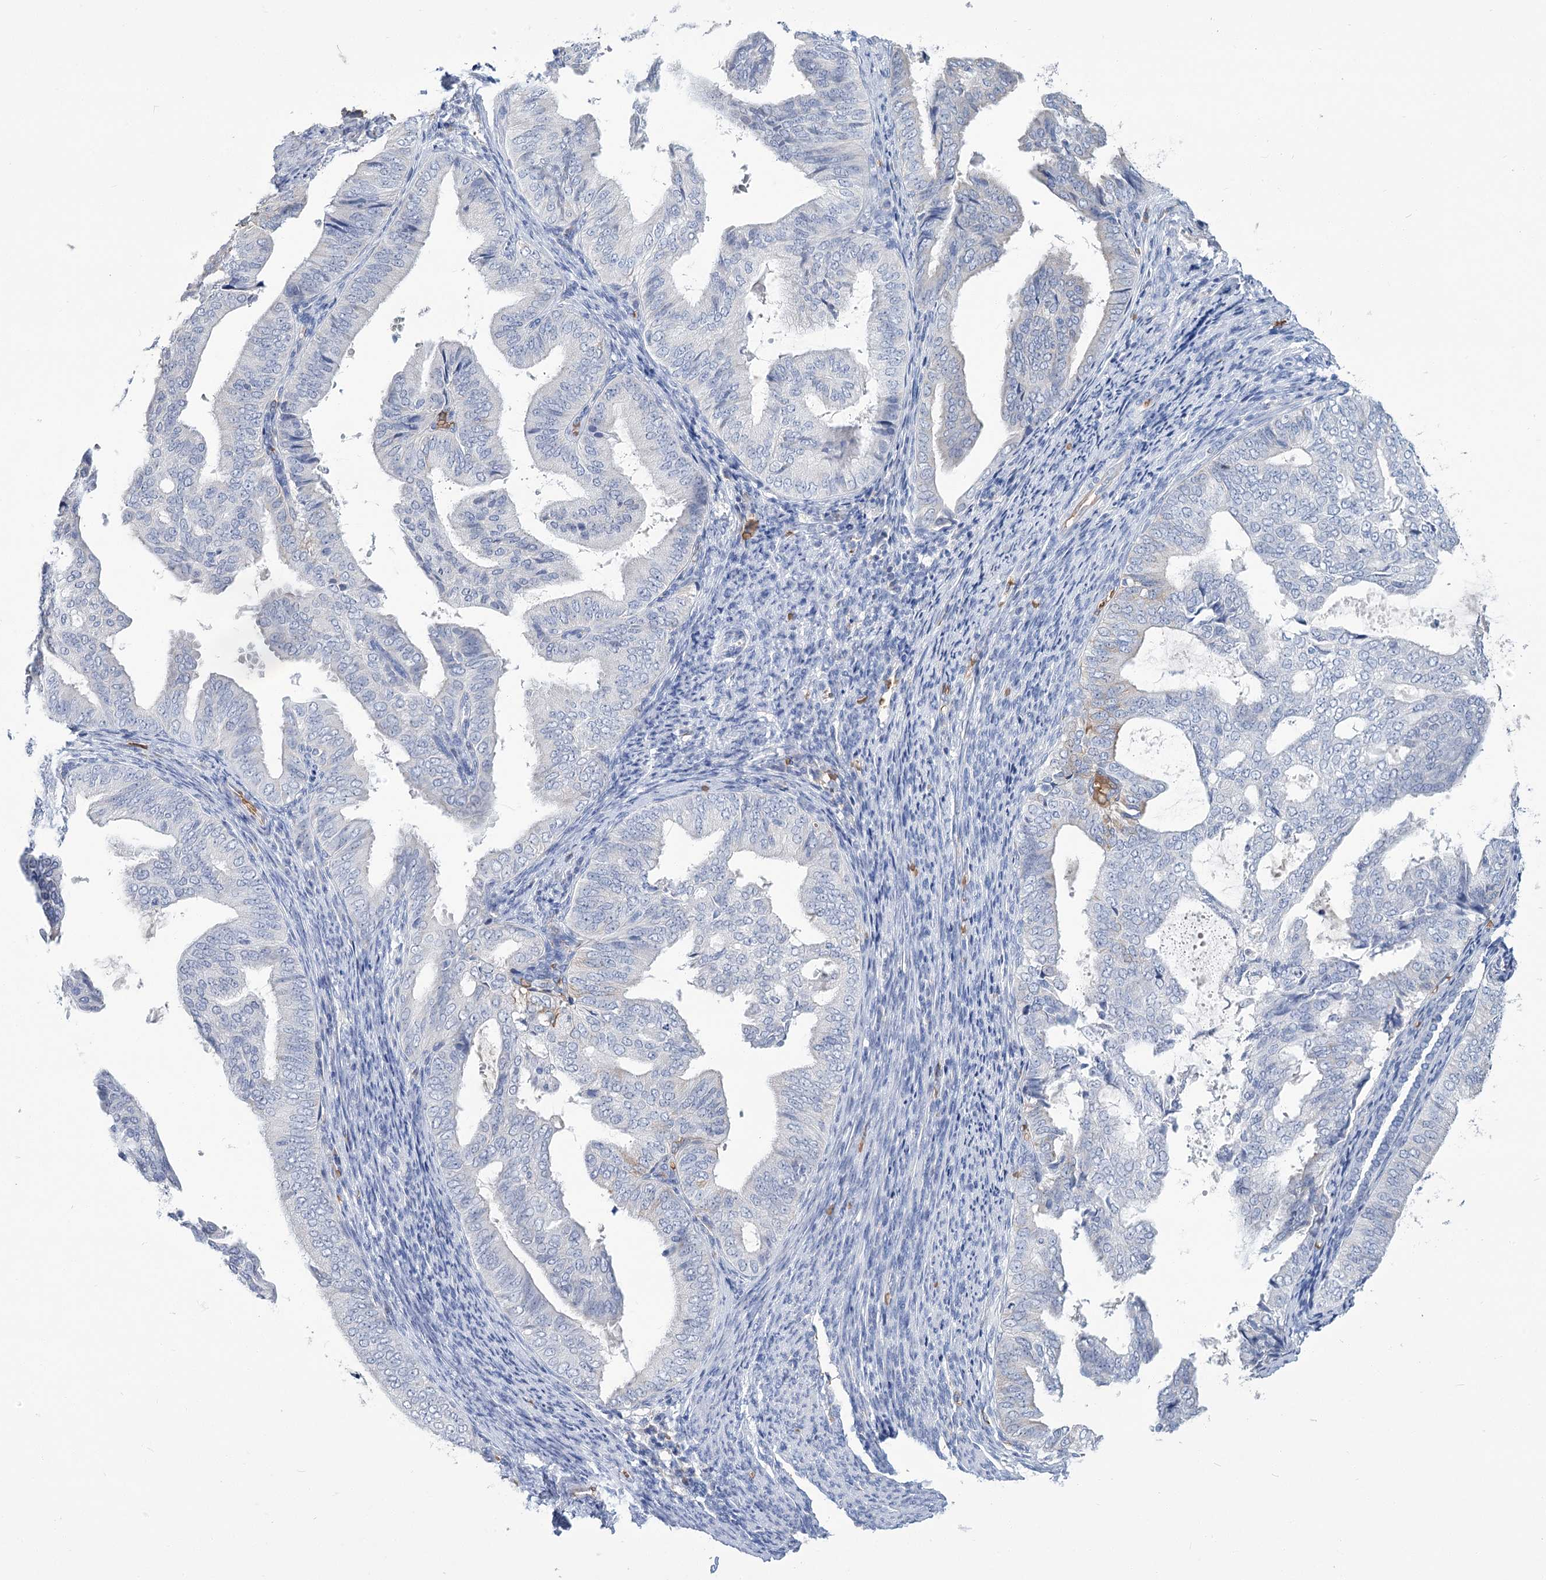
{"staining": {"intensity": "negative", "quantity": "none", "location": "none"}, "tissue": "endometrial cancer", "cell_type": "Tumor cells", "image_type": "cancer", "snomed": [{"axis": "morphology", "description": "Adenocarcinoma, NOS"}, {"axis": "topography", "description": "Endometrium"}], "caption": "Immunohistochemical staining of human endometrial cancer (adenocarcinoma) reveals no significant positivity in tumor cells. (DAB IHC with hematoxylin counter stain).", "gene": "HBA1", "patient": {"sex": "female", "age": 58}}